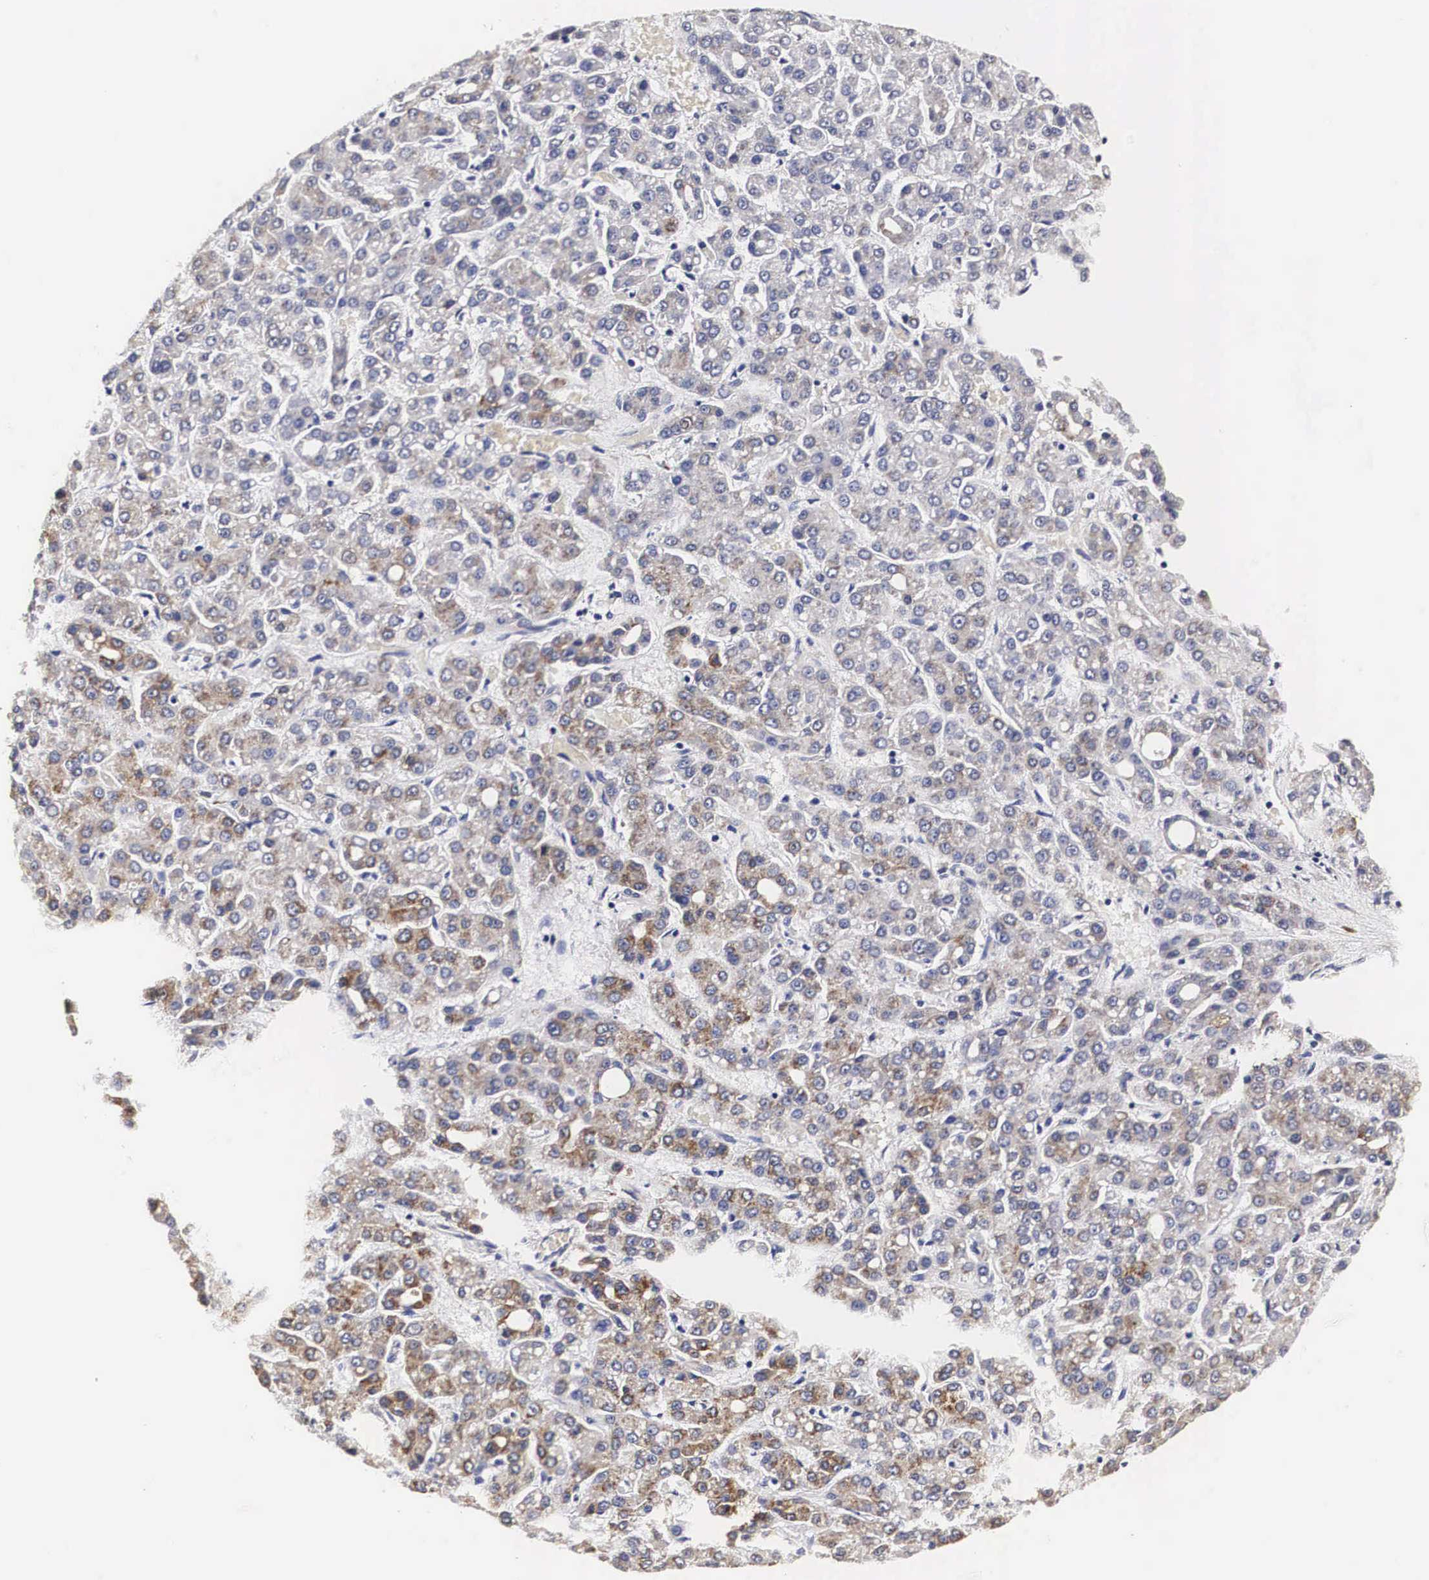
{"staining": {"intensity": "weak", "quantity": "25%-75%", "location": "cytoplasmic/membranous"}, "tissue": "liver cancer", "cell_type": "Tumor cells", "image_type": "cancer", "snomed": [{"axis": "morphology", "description": "Carcinoma, Hepatocellular, NOS"}, {"axis": "topography", "description": "Liver"}], "caption": "There is low levels of weak cytoplasmic/membranous expression in tumor cells of liver cancer, as demonstrated by immunohistochemical staining (brown color).", "gene": "CKAP4", "patient": {"sex": "male", "age": 69}}